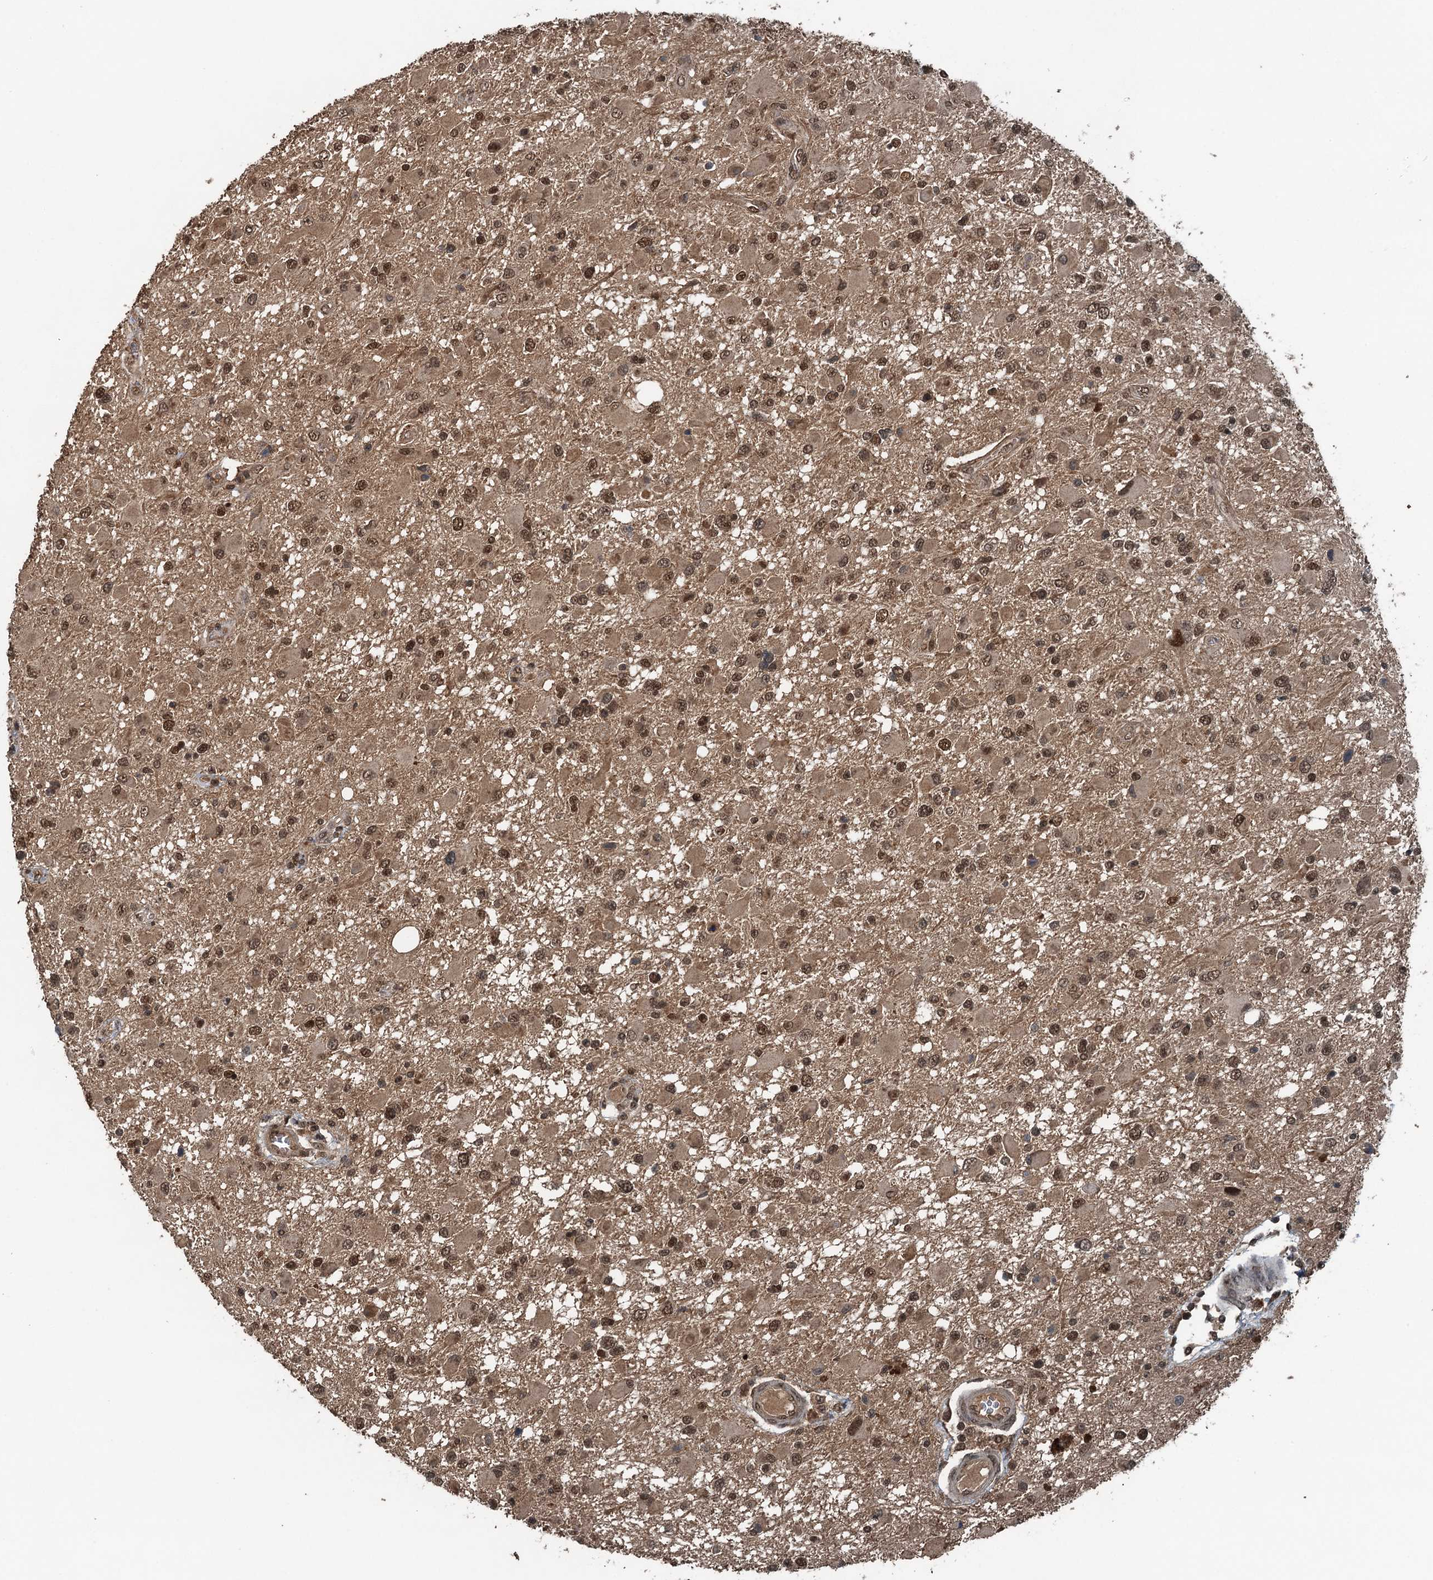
{"staining": {"intensity": "moderate", "quantity": ">75%", "location": "nuclear"}, "tissue": "glioma", "cell_type": "Tumor cells", "image_type": "cancer", "snomed": [{"axis": "morphology", "description": "Glioma, malignant, High grade"}, {"axis": "topography", "description": "Brain"}], "caption": "A brown stain labels moderate nuclear staining of a protein in human glioma tumor cells.", "gene": "UBXN6", "patient": {"sex": "male", "age": 53}}